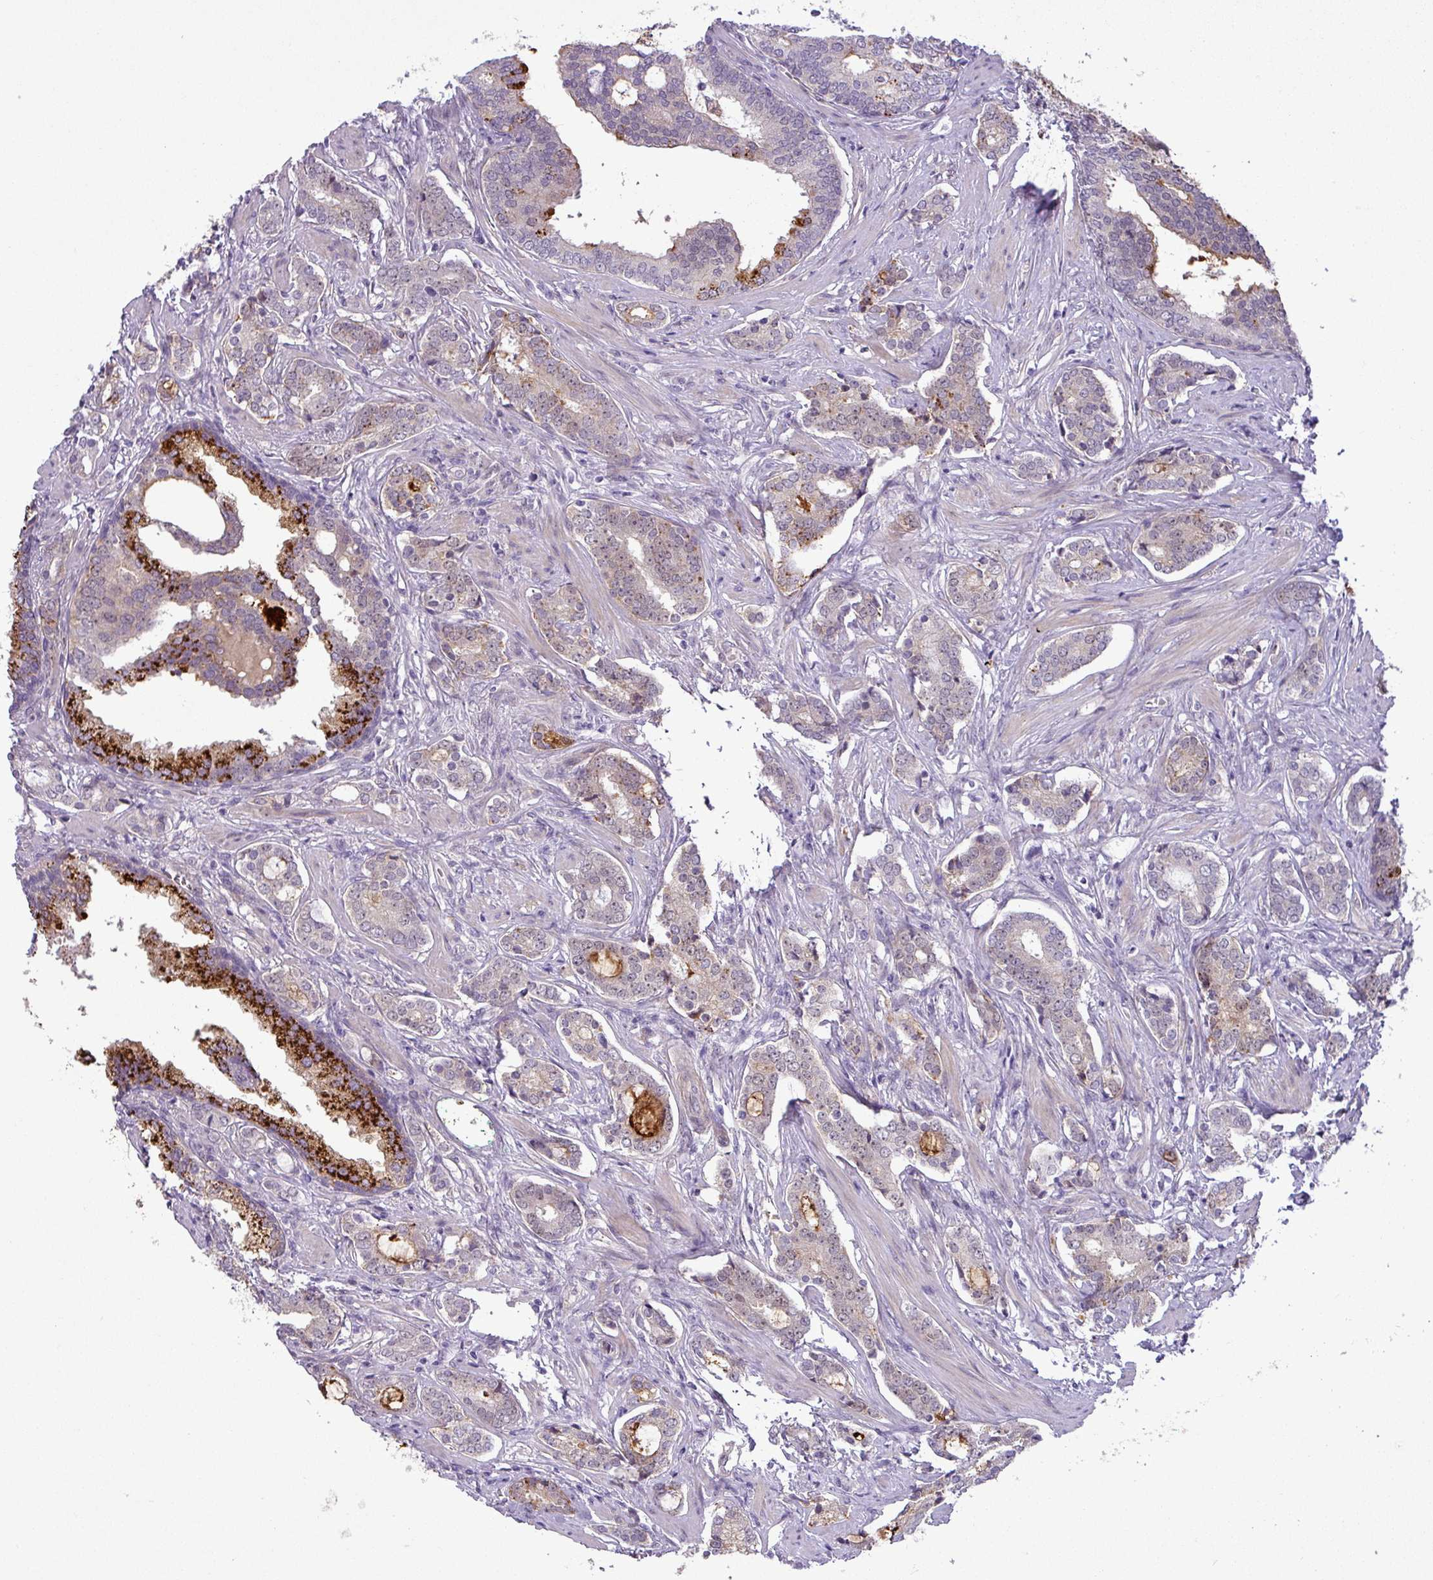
{"staining": {"intensity": "moderate", "quantity": "<25%", "location": "cytoplasmic/membranous"}, "tissue": "prostate cancer", "cell_type": "Tumor cells", "image_type": "cancer", "snomed": [{"axis": "morphology", "description": "Adenocarcinoma, High grade"}, {"axis": "topography", "description": "Prostate"}], "caption": "Protein analysis of high-grade adenocarcinoma (prostate) tissue shows moderate cytoplasmic/membranous expression in about <25% of tumor cells.", "gene": "MAK16", "patient": {"sex": "male", "age": 63}}